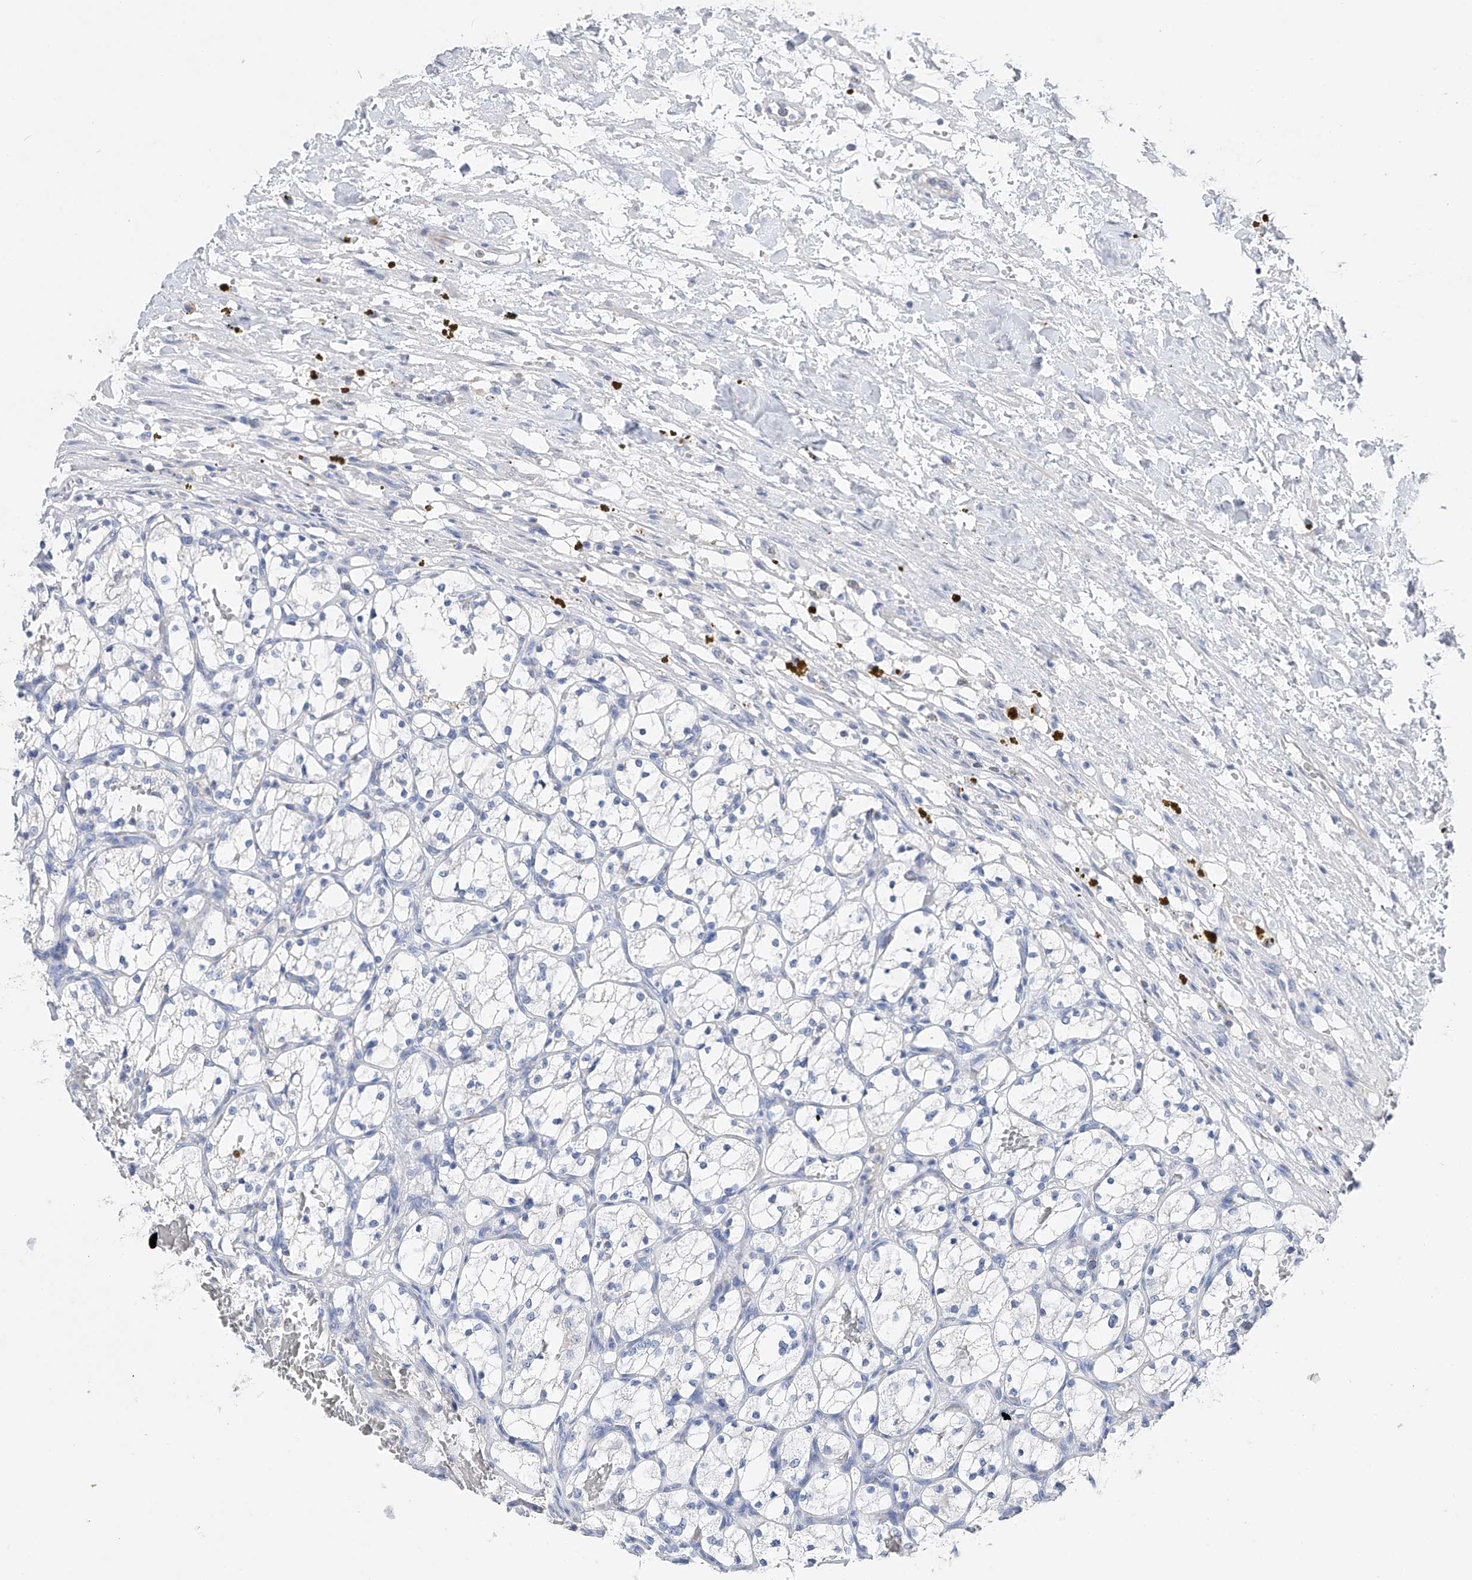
{"staining": {"intensity": "negative", "quantity": "none", "location": "none"}, "tissue": "renal cancer", "cell_type": "Tumor cells", "image_type": "cancer", "snomed": [{"axis": "morphology", "description": "Adenocarcinoma, NOS"}, {"axis": "topography", "description": "Kidney"}], "caption": "The immunohistochemistry (IHC) photomicrograph has no significant staining in tumor cells of renal cancer (adenocarcinoma) tissue. (DAB IHC, high magnification).", "gene": "ADRA1A", "patient": {"sex": "female", "age": 69}}